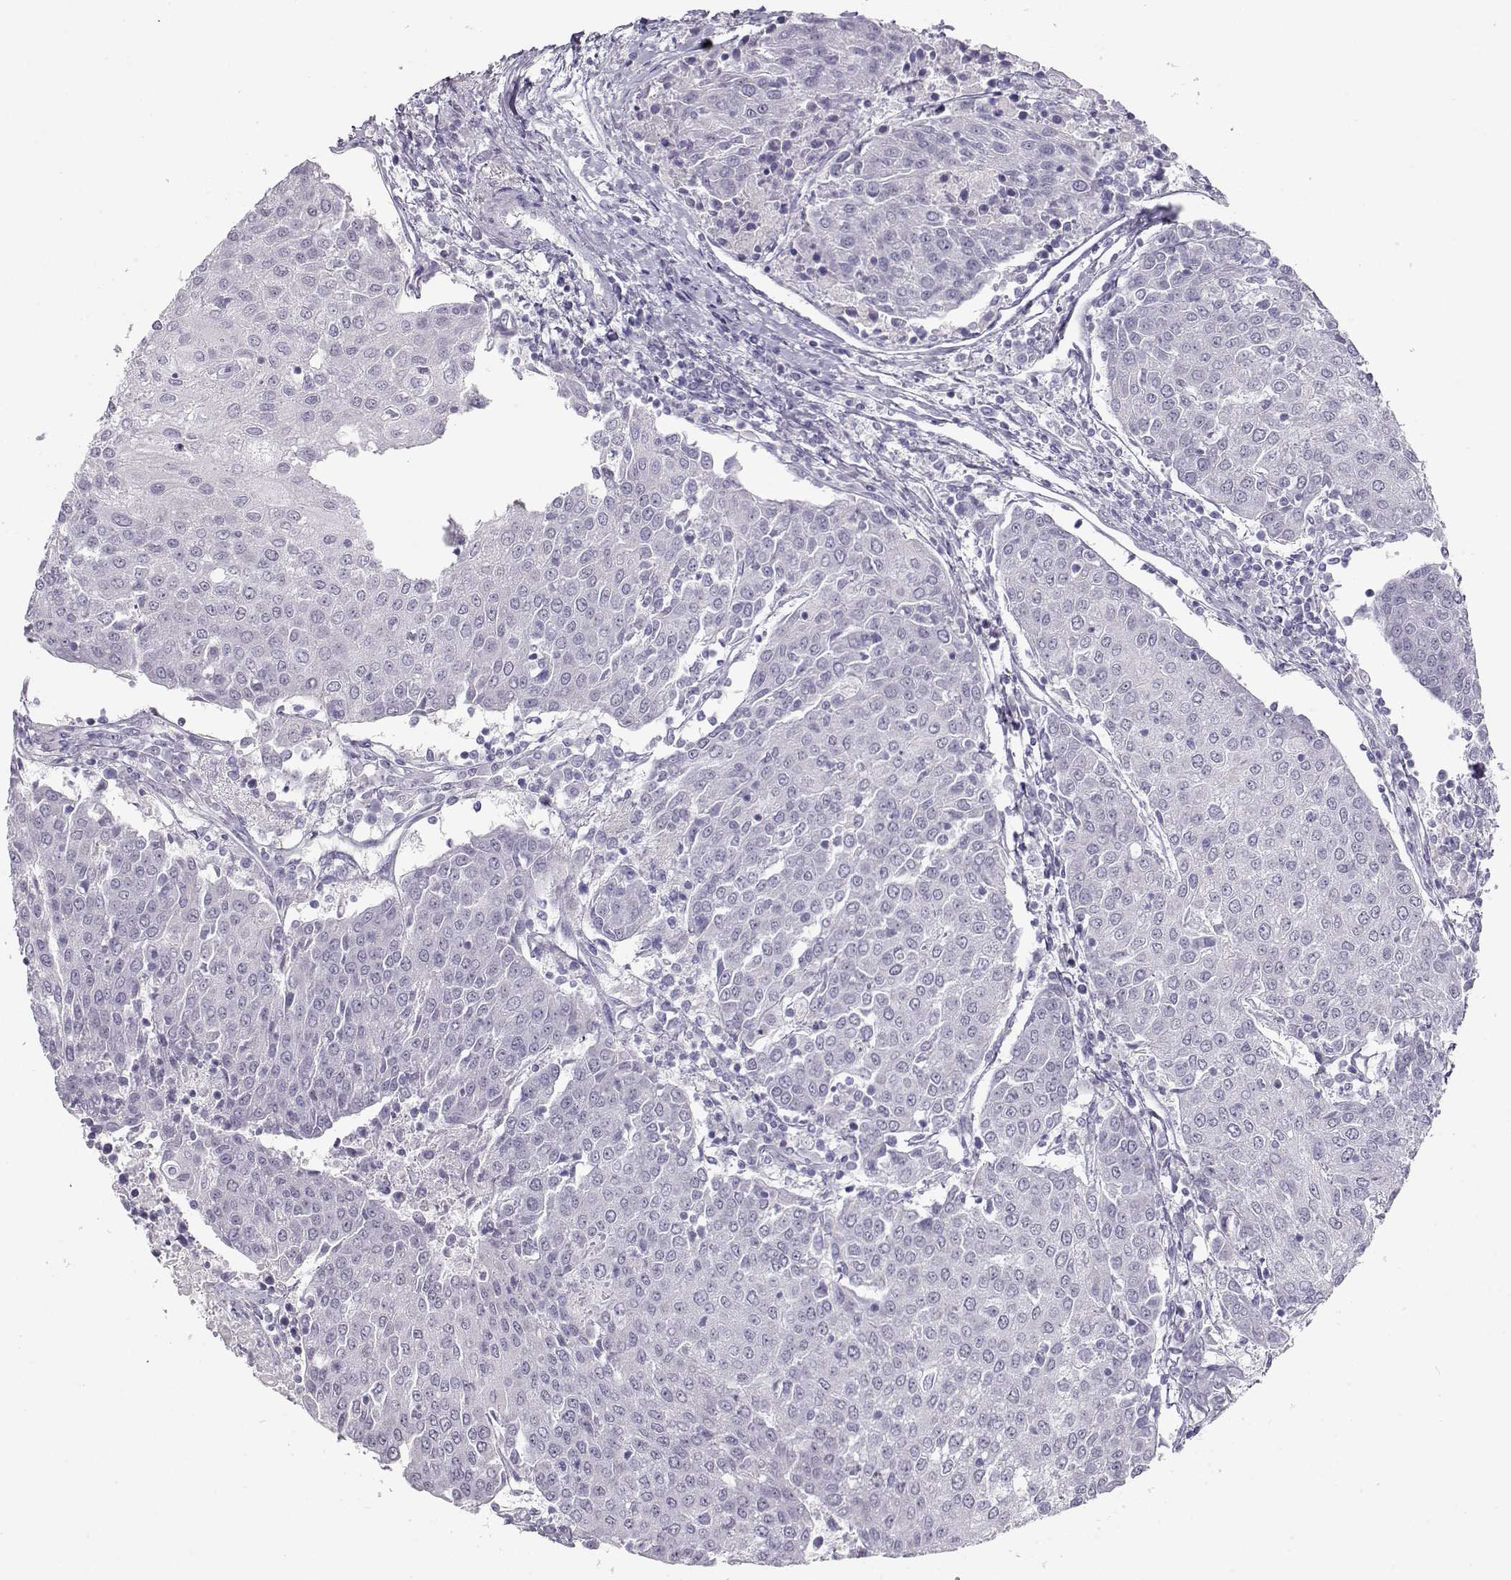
{"staining": {"intensity": "negative", "quantity": "none", "location": "none"}, "tissue": "urothelial cancer", "cell_type": "Tumor cells", "image_type": "cancer", "snomed": [{"axis": "morphology", "description": "Urothelial carcinoma, High grade"}, {"axis": "topography", "description": "Urinary bladder"}], "caption": "Immunohistochemical staining of human high-grade urothelial carcinoma exhibits no significant positivity in tumor cells.", "gene": "IMPG1", "patient": {"sex": "female", "age": 85}}